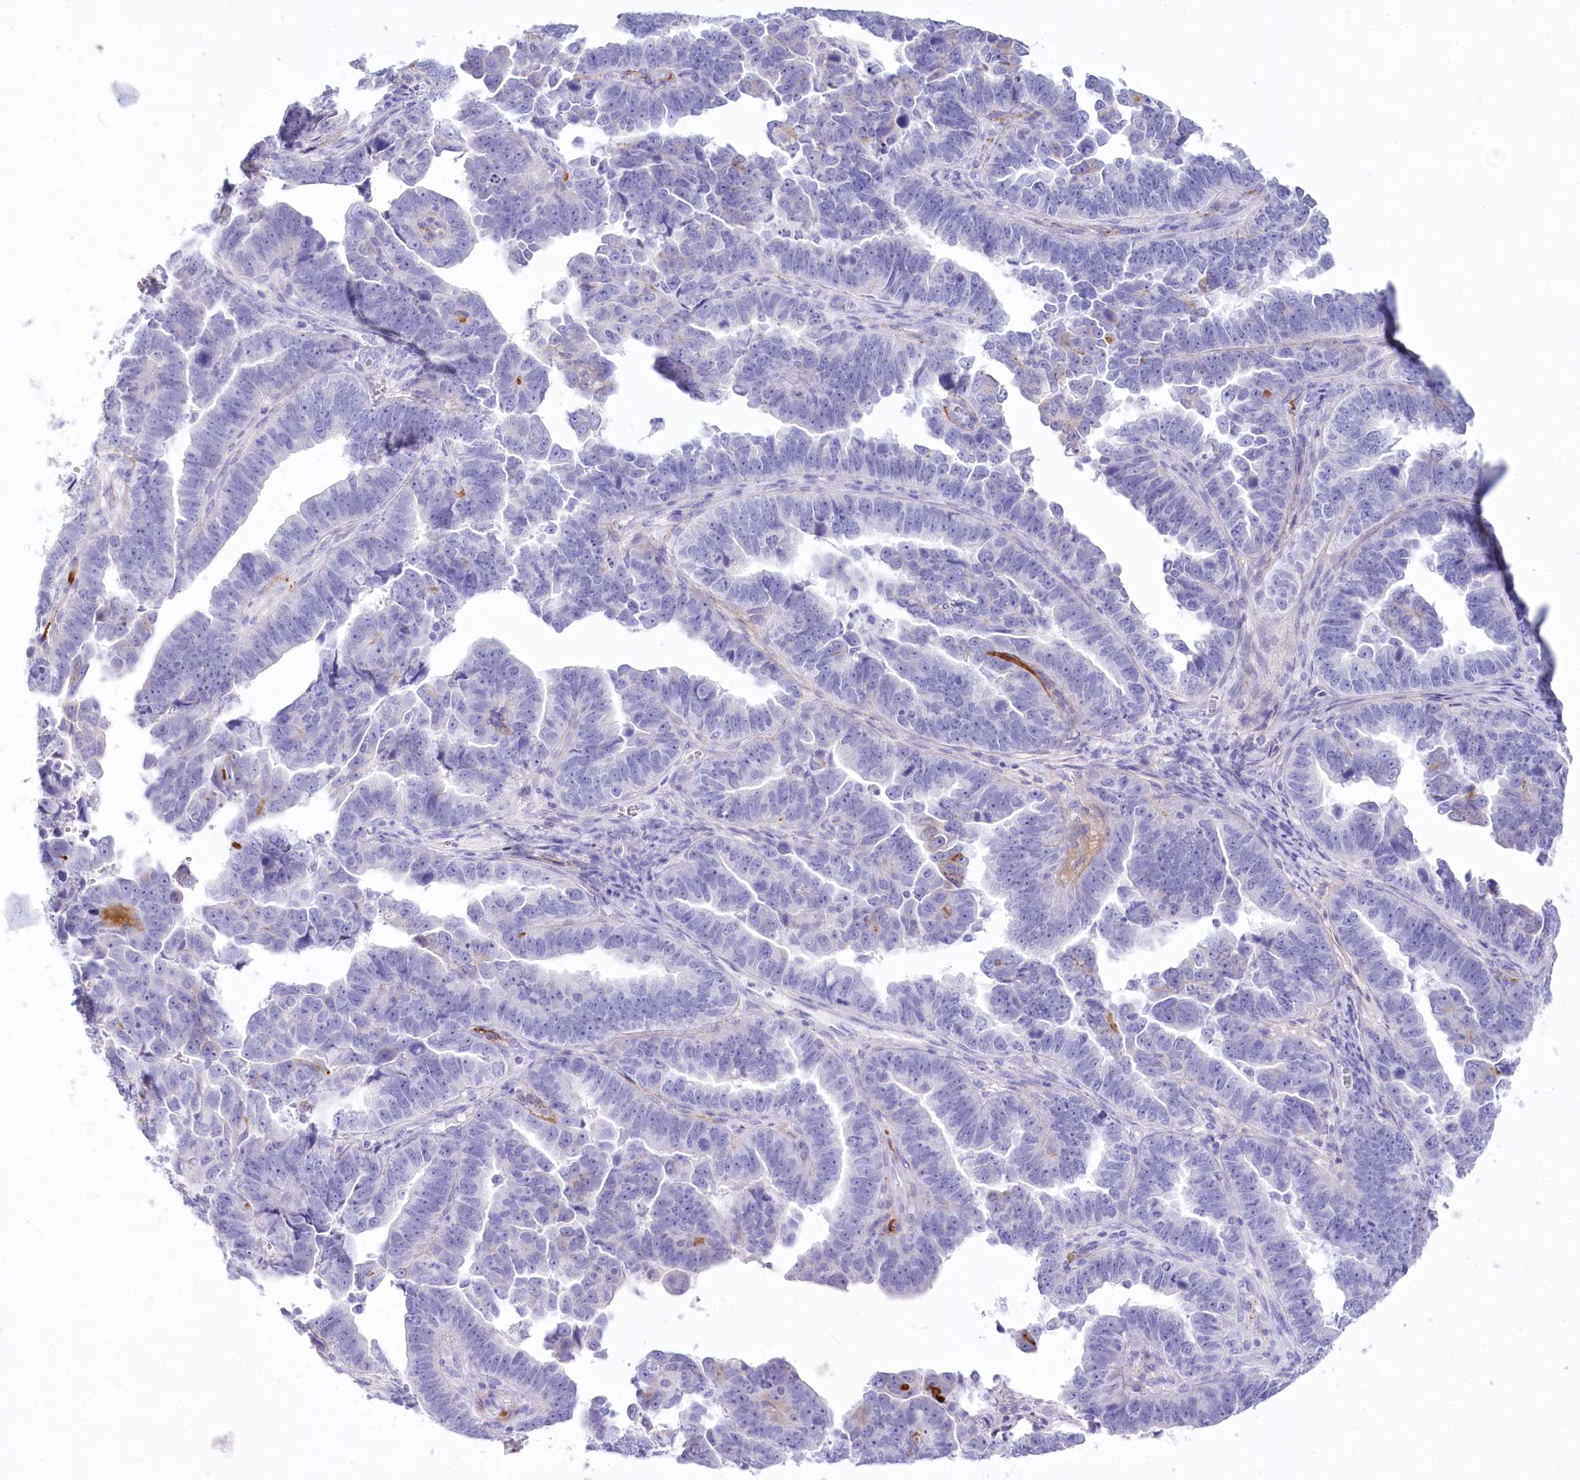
{"staining": {"intensity": "negative", "quantity": "none", "location": "none"}, "tissue": "endometrial cancer", "cell_type": "Tumor cells", "image_type": "cancer", "snomed": [{"axis": "morphology", "description": "Adenocarcinoma, NOS"}, {"axis": "topography", "description": "Endometrium"}], "caption": "High magnification brightfield microscopy of endometrial cancer (adenocarcinoma) stained with DAB (brown) and counterstained with hematoxylin (blue): tumor cells show no significant positivity.", "gene": "PBLD", "patient": {"sex": "female", "age": 75}}